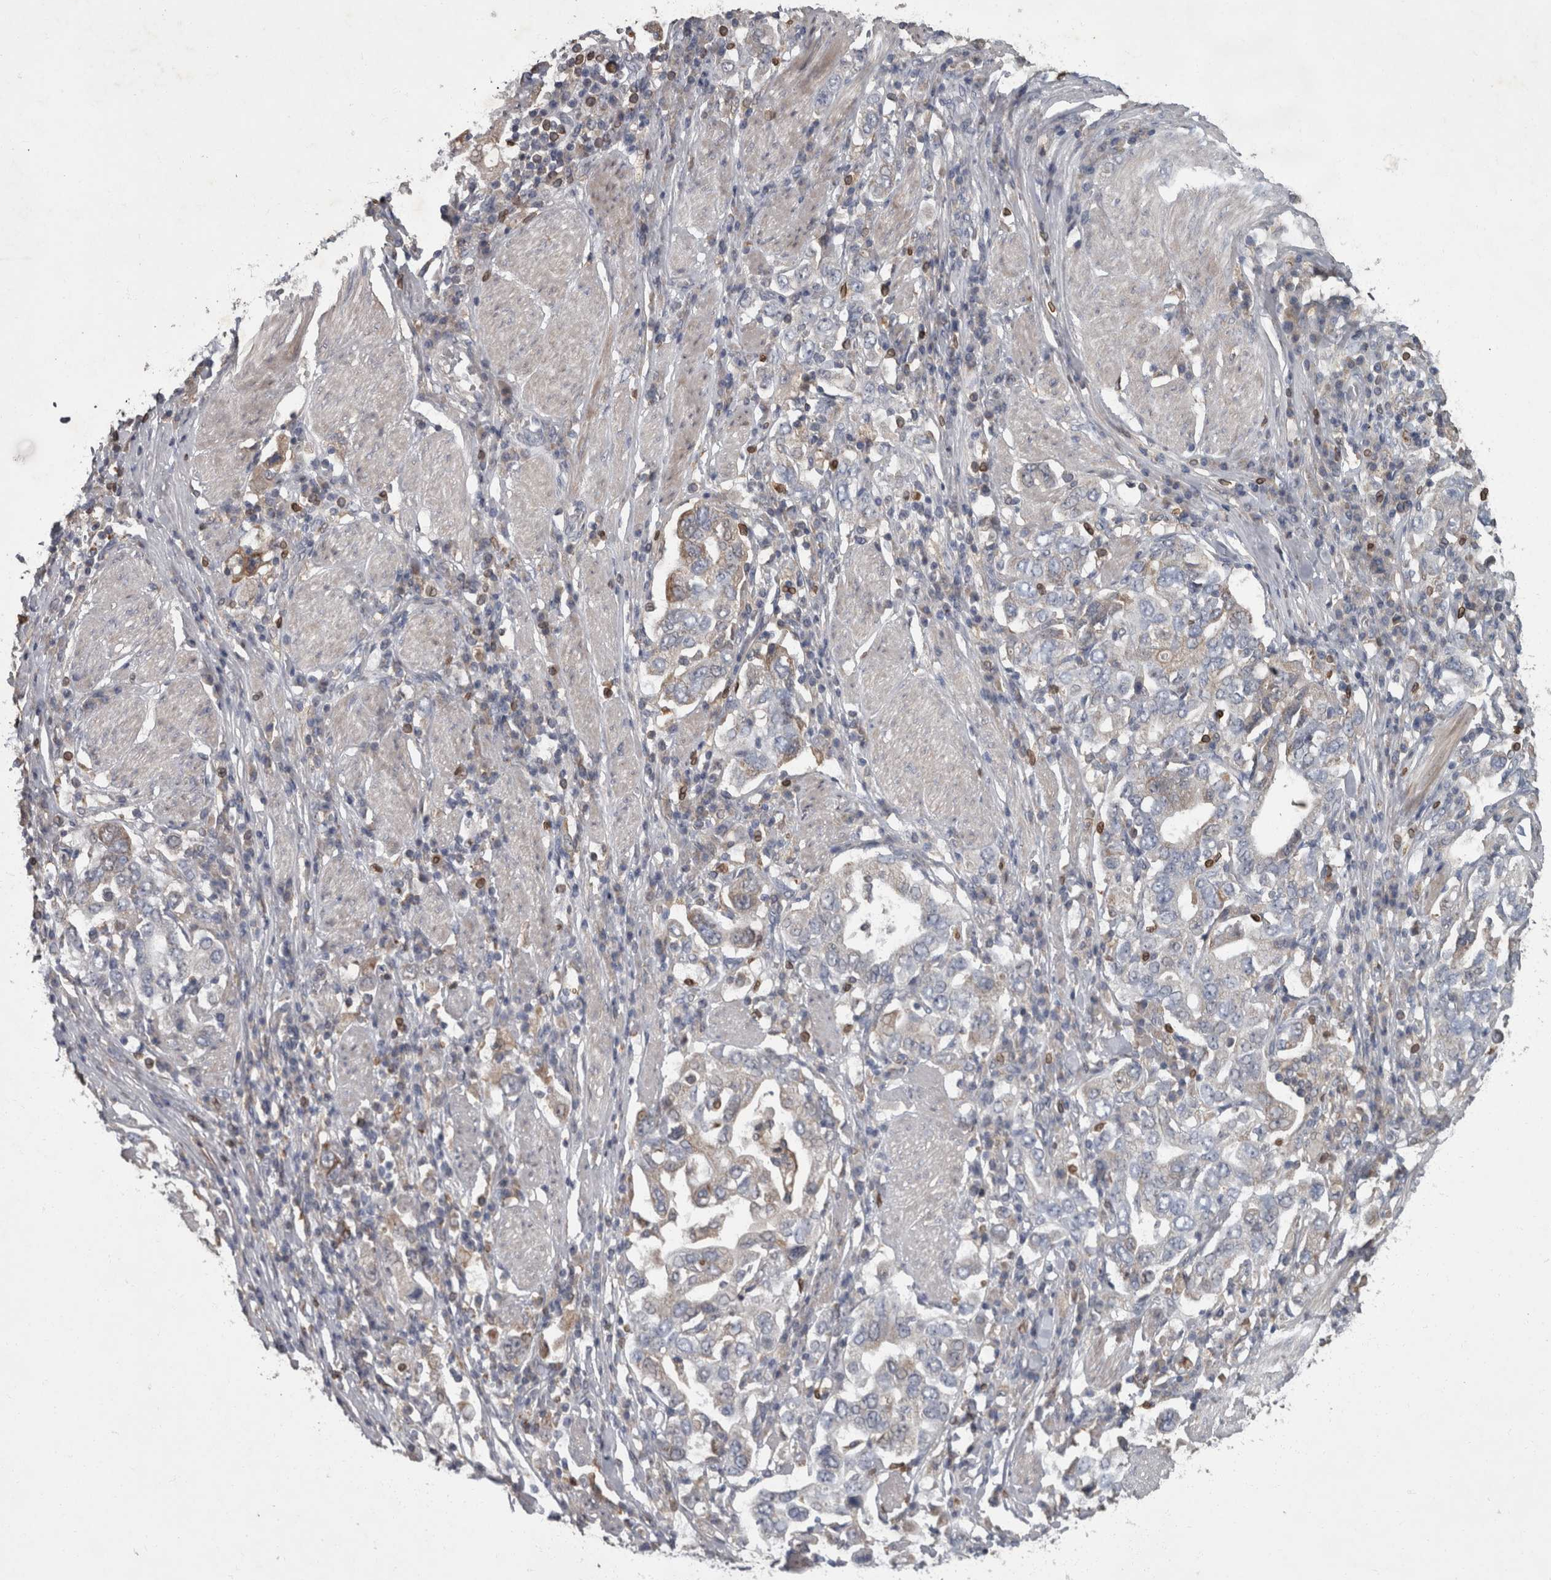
{"staining": {"intensity": "negative", "quantity": "none", "location": "none"}, "tissue": "stomach cancer", "cell_type": "Tumor cells", "image_type": "cancer", "snomed": [{"axis": "morphology", "description": "Adenocarcinoma, NOS"}, {"axis": "topography", "description": "Stomach, upper"}], "caption": "An IHC photomicrograph of stomach cancer is shown. There is no staining in tumor cells of stomach cancer.", "gene": "PPP1R3C", "patient": {"sex": "male", "age": 62}}